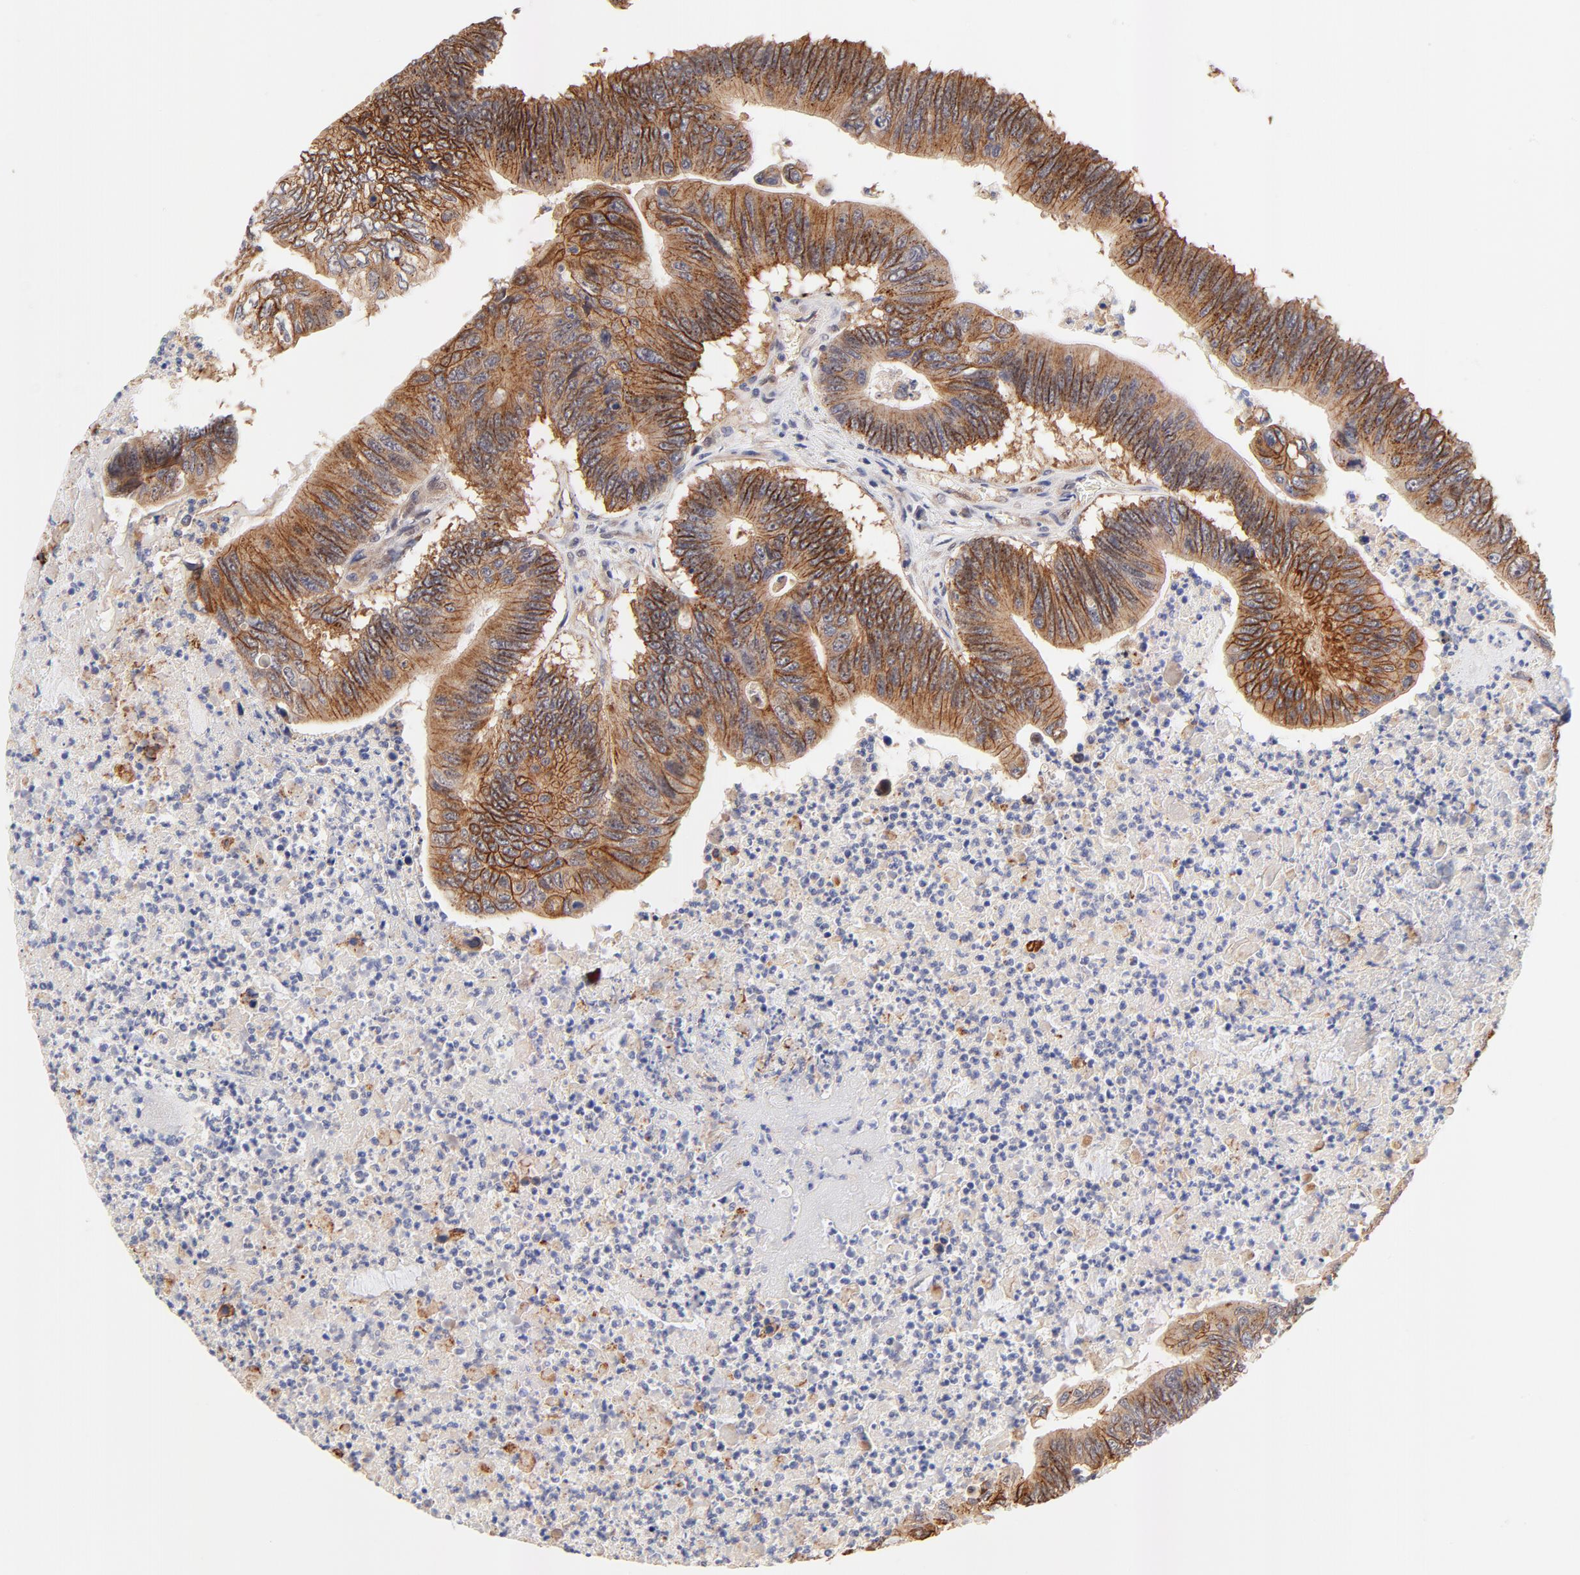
{"staining": {"intensity": "strong", "quantity": ">75%", "location": "cytoplasmic/membranous"}, "tissue": "colorectal cancer", "cell_type": "Tumor cells", "image_type": "cancer", "snomed": [{"axis": "morphology", "description": "Adenocarcinoma, NOS"}, {"axis": "topography", "description": "Colon"}], "caption": "Colorectal adenocarcinoma tissue shows strong cytoplasmic/membranous positivity in approximately >75% of tumor cells, visualized by immunohistochemistry. (DAB IHC, brown staining for protein, blue staining for nuclei).", "gene": "TXNL1", "patient": {"sex": "male", "age": 65}}